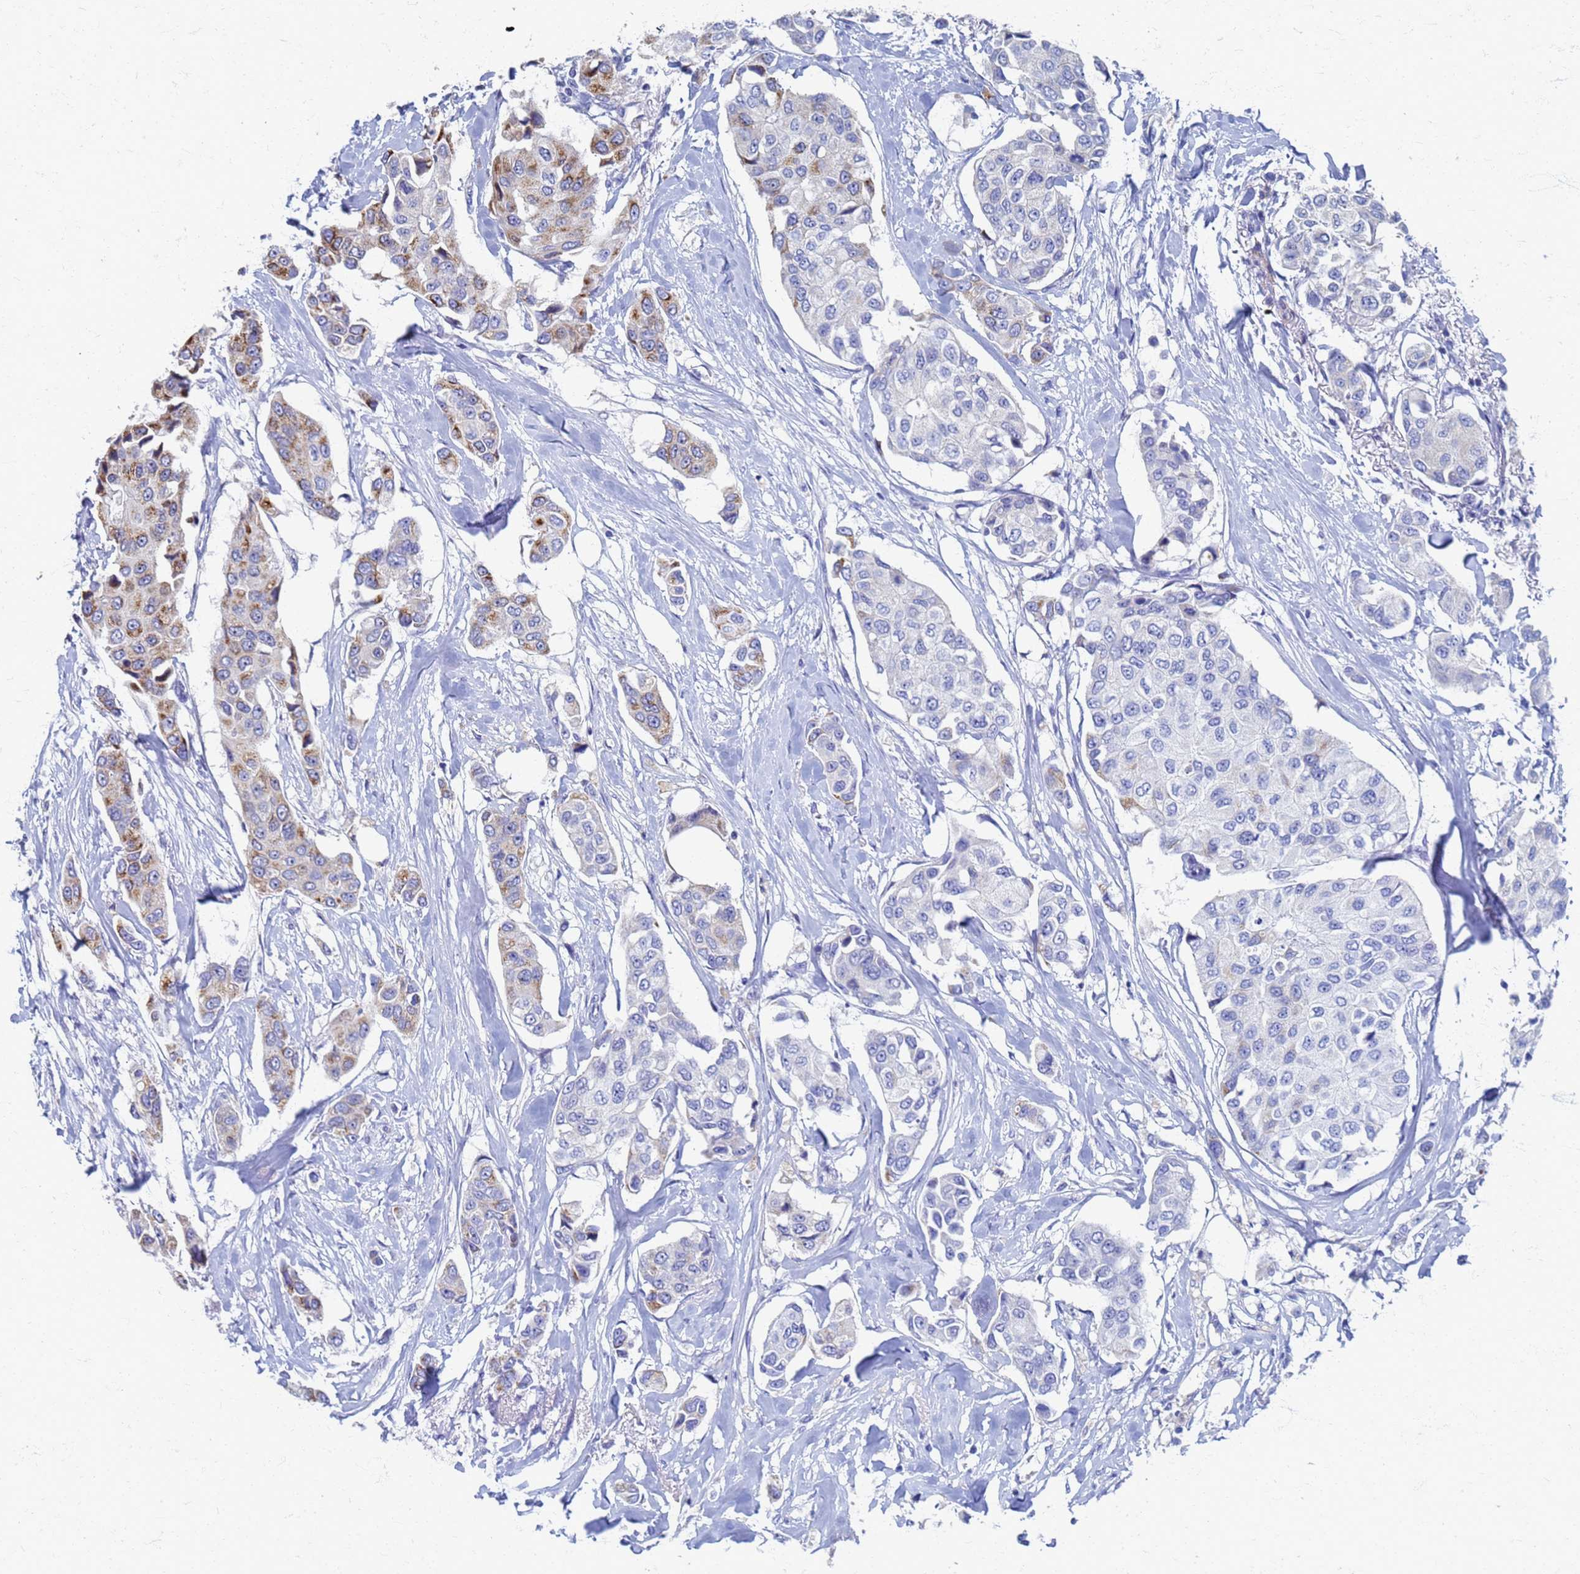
{"staining": {"intensity": "moderate", "quantity": "<25%", "location": "cytoplasmic/membranous"}, "tissue": "breast cancer", "cell_type": "Tumor cells", "image_type": "cancer", "snomed": [{"axis": "morphology", "description": "Duct carcinoma"}, {"axis": "topography", "description": "Breast"}], "caption": "Breast cancer (infiltrating ductal carcinoma) tissue exhibits moderate cytoplasmic/membranous staining in about <25% of tumor cells The staining was performed using DAB to visualize the protein expression in brown, while the nuclei were stained in blue with hematoxylin (Magnification: 20x).", "gene": "ATPAF1", "patient": {"sex": "female", "age": 80}}